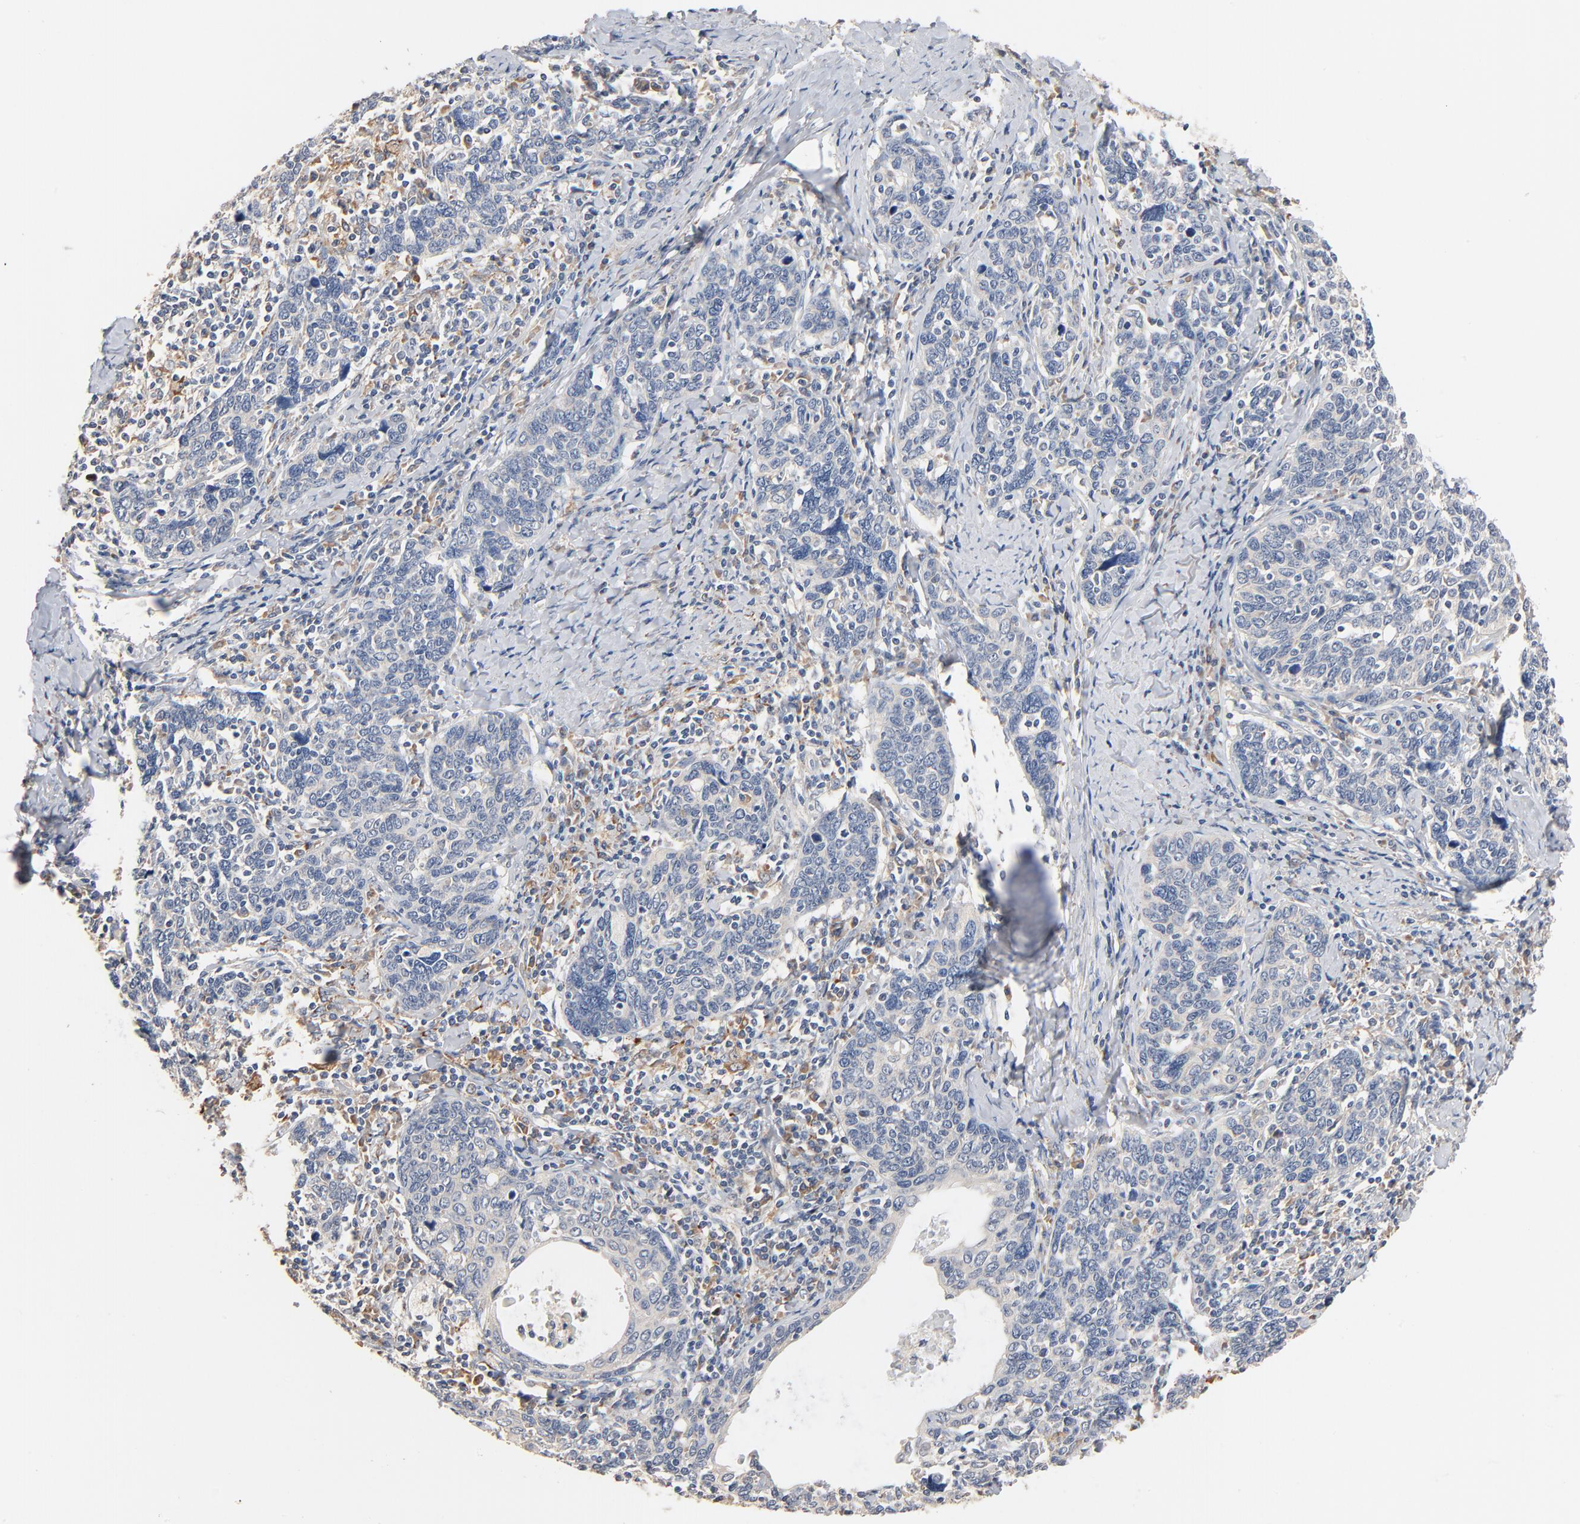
{"staining": {"intensity": "negative", "quantity": "none", "location": "none"}, "tissue": "cervical cancer", "cell_type": "Tumor cells", "image_type": "cancer", "snomed": [{"axis": "morphology", "description": "Squamous cell carcinoma, NOS"}, {"axis": "topography", "description": "Cervix"}], "caption": "IHC photomicrograph of neoplastic tissue: cervical squamous cell carcinoma stained with DAB (3,3'-diaminobenzidine) demonstrates no significant protein expression in tumor cells.", "gene": "ZDHHC8", "patient": {"sex": "female", "age": 41}}